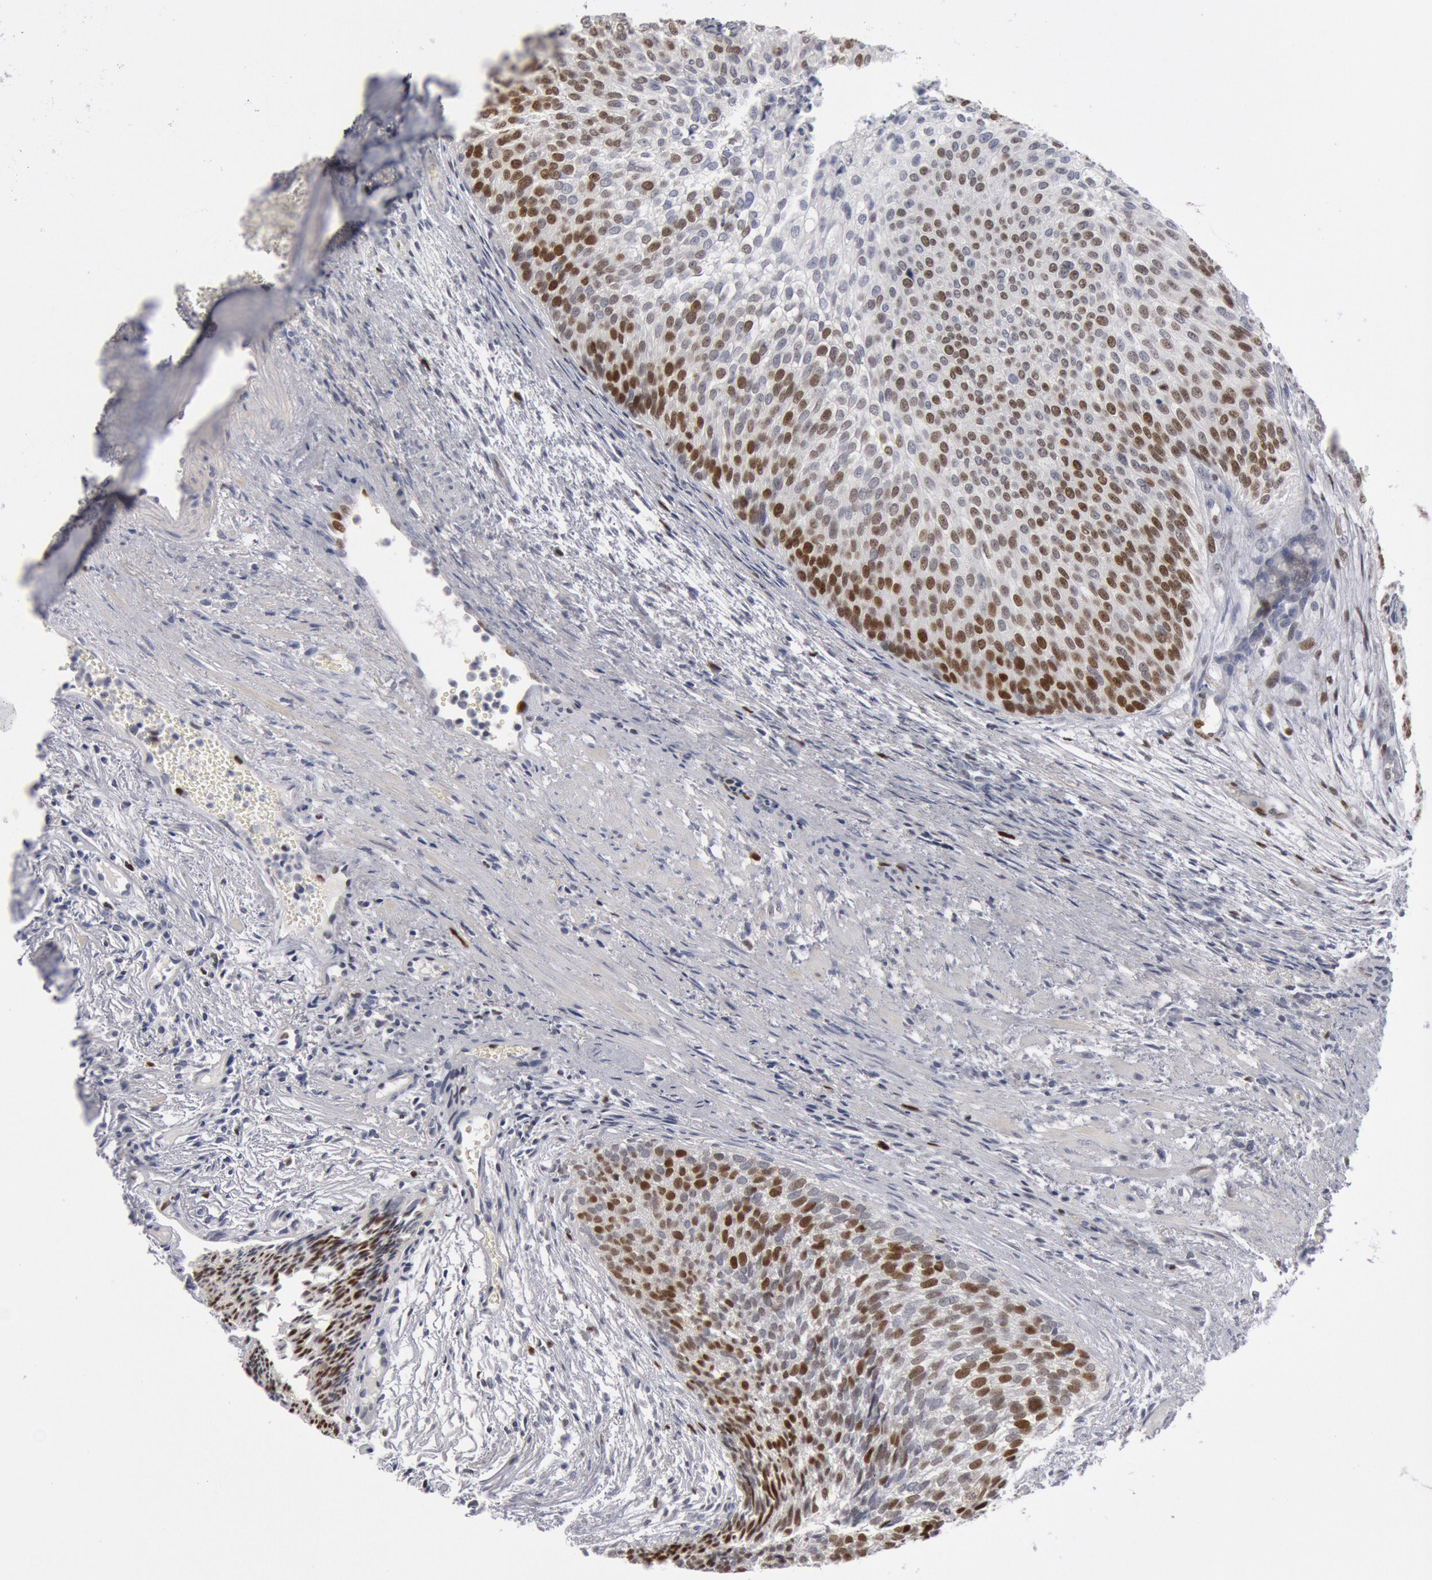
{"staining": {"intensity": "moderate", "quantity": "25%-75%", "location": "nuclear"}, "tissue": "urothelial cancer", "cell_type": "Tumor cells", "image_type": "cancer", "snomed": [{"axis": "morphology", "description": "Urothelial carcinoma, Low grade"}, {"axis": "topography", "description": "Urinary bladder"}], "caption": "Urothelial cancer stained for a protein reveals moderate nuclear positivity in tumor cells. The protein of interest is stained brown, and the nuclei are stained in blue (DAB IHC with brightfield microscopy, high magnification).", "gene": "WDHD1", "patient": {"sex": "male", "age": 84}}